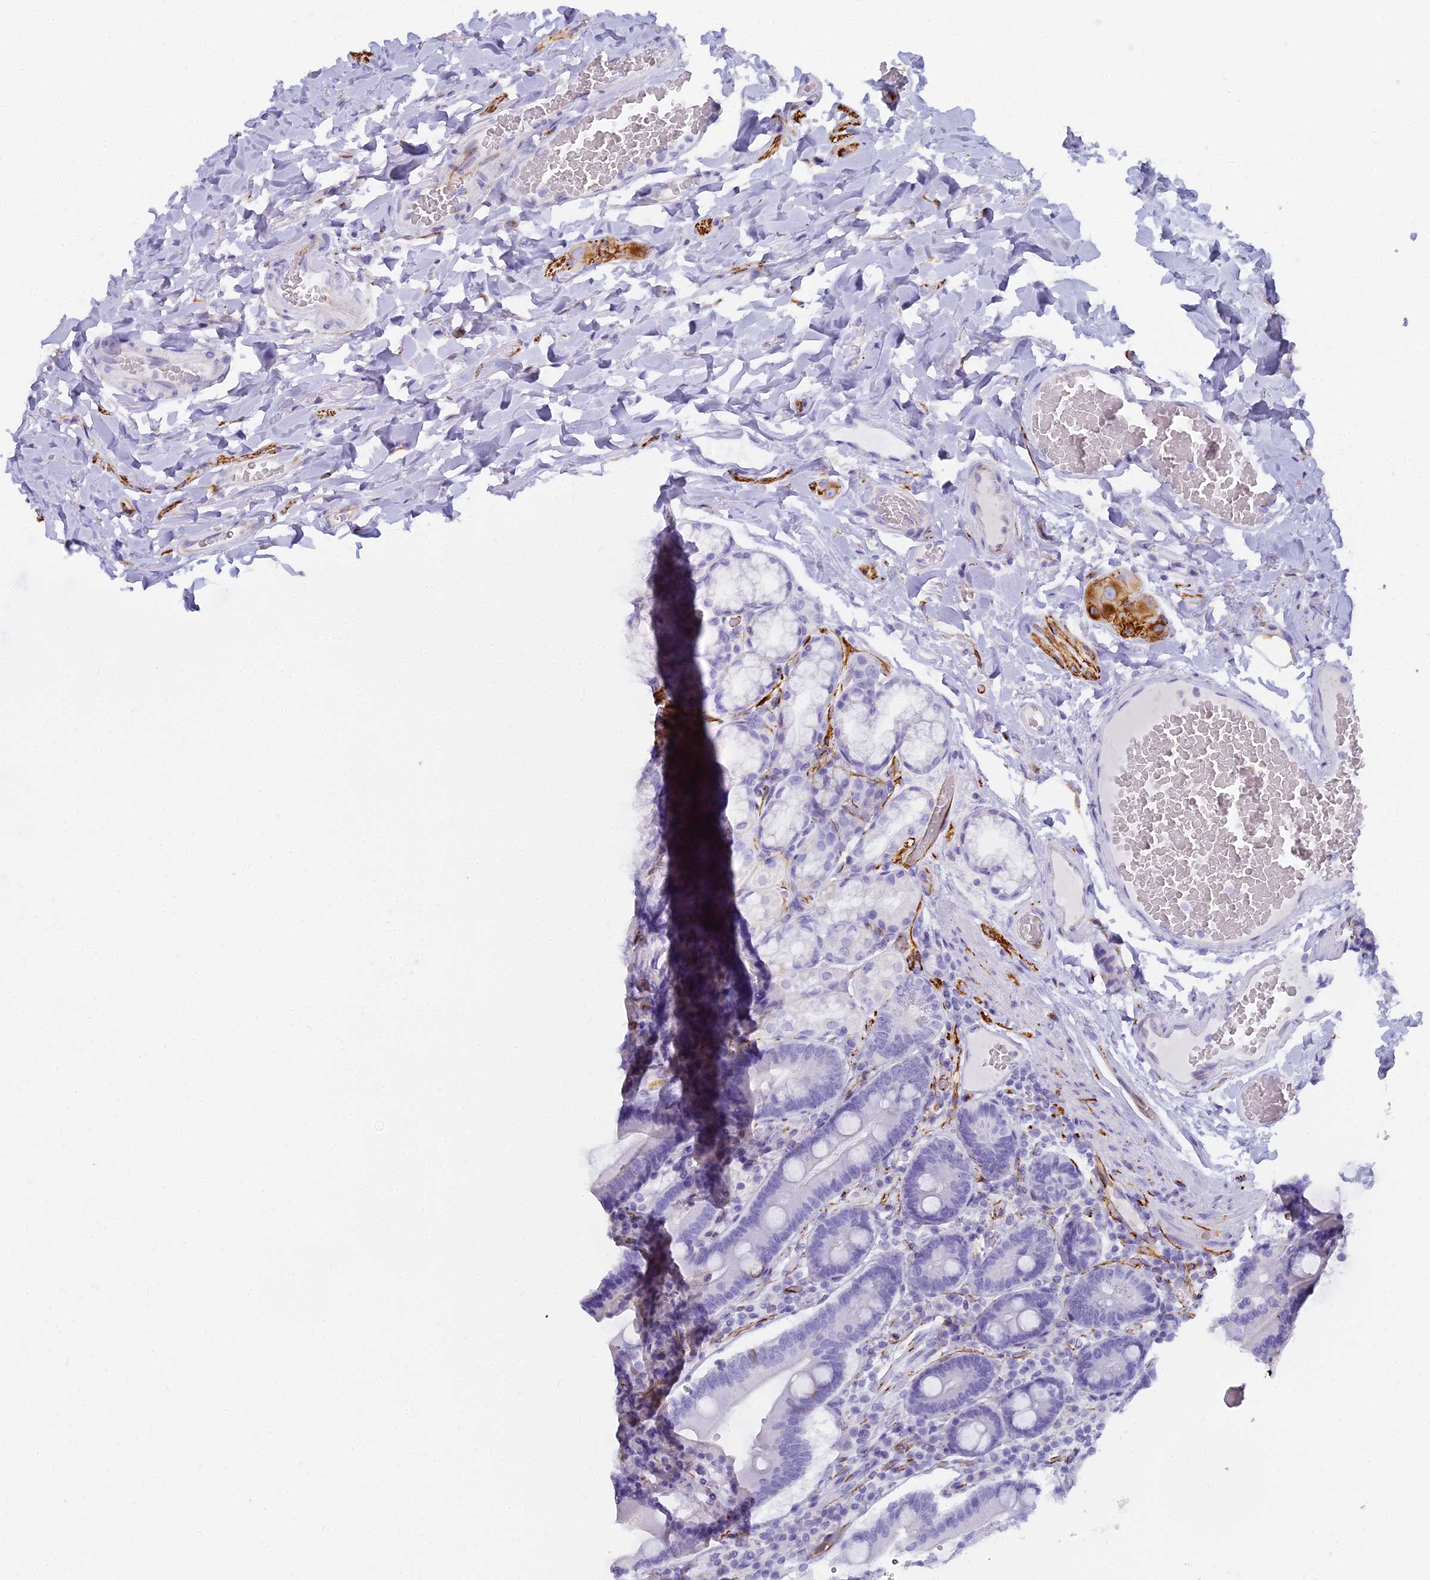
{"staining": {"intensity": "negative", "quantity": "none", "location": "none"}, "tissue": "duodenum", "cell_type": "Glandular cells", "image_type": "normal", "snomed": [{"axis": "morphology", "description": "Normal tissue, NOS"}, {"axis": "topography", "description": "Duodenum"}], "caption": "An immunohistochemistry (IHC) histopathology image of benign duodenum is shown. There is no staining in glandular cells of duodenum. Nuclei are stained in blue.", "gene": "ENSG00000265118", "patient": {"sex": "female", "age": 62}}